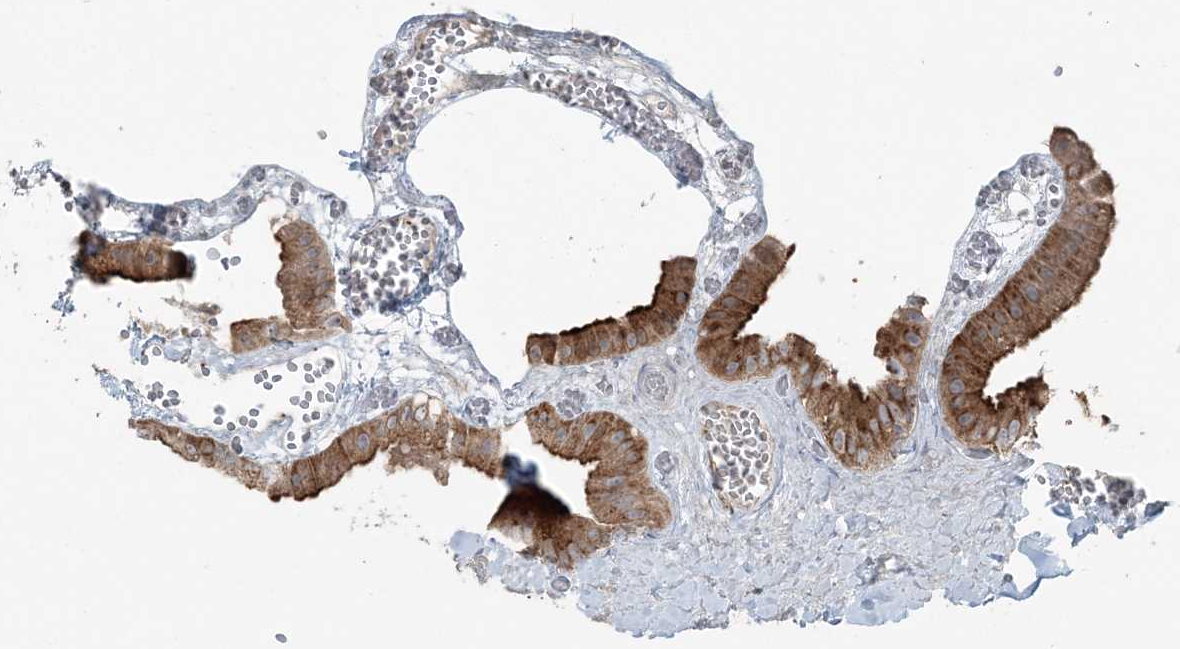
{"staining": {"intensity": "moderate", "quantity": ">75%", "location": "cytoplasmic/membranous"}, "tissue": "gallbladder", "cell_type": "Glandular cells", "image_type": "normal", "snomed": [{"axis": "morphology", "description": "Normal tissue, NOS"}, {"axis": "topography", "description": "Gallbladder"}], "caption": "Moderate cytoplasmic/membranous expression is present in approximately >75% of glandular cells in unremarkable gallbladder. (Stains: DAB (3,3'-diaminobenzidine) in brown, nuclei in blue, Microscopy: brightfield microscopy at high magnification).", "gene": "ELOVL7", "patient": {"sex": "female", "age": 64}}